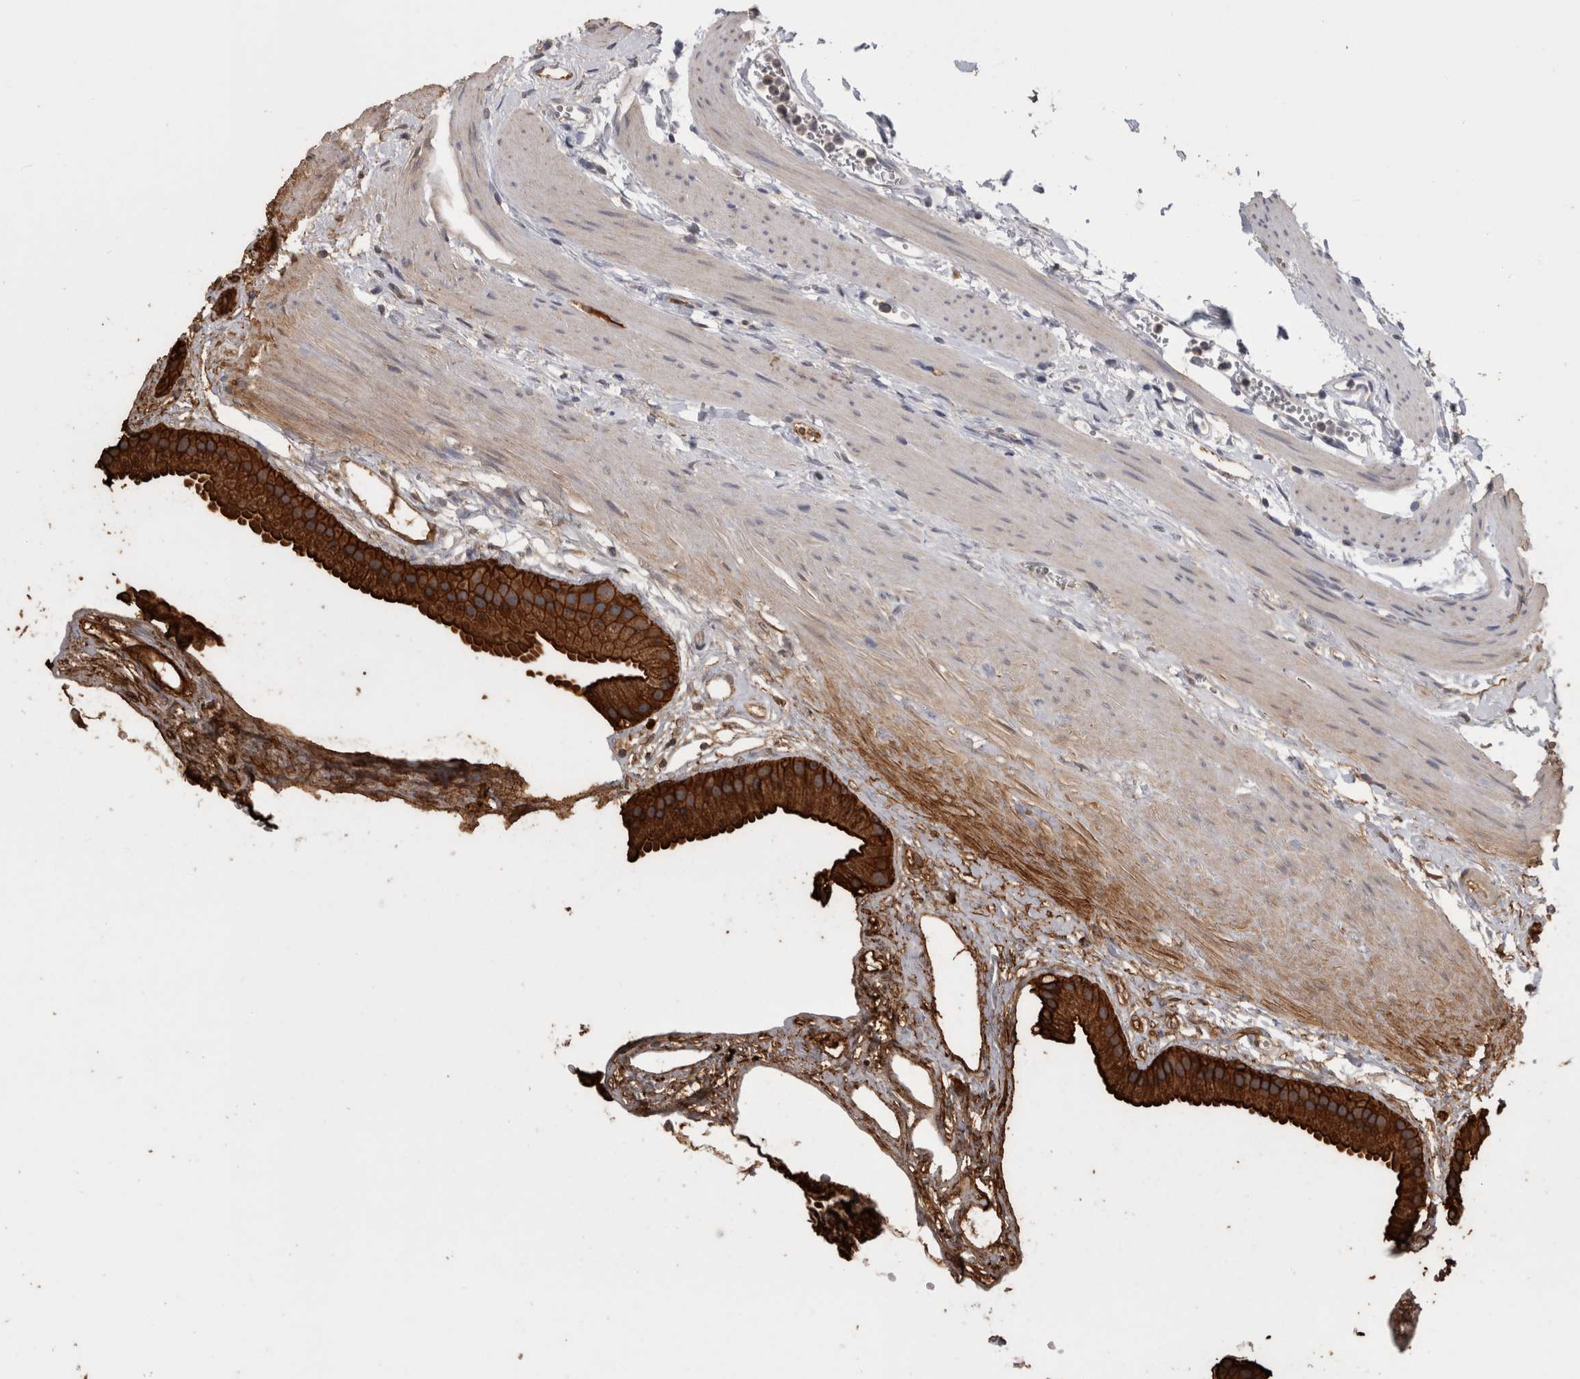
{"staining": {"intensity": "strong", "quantity": ">75%", "location": "cytoplasmic/membranous"}, "tissue": "gallbladder", "cell_type": "Glandular cells", "image_type": "normal", "snomed": [{"axis": "morphology", "description": "Normal tissue, NOS"}, {"axis": "topography", "description": "Gallbladder"}], "caption": "A high amount of strong cytoplasmic/membranous staining is present in about >75% of glandular cells in normal gallbladder. The staining was performed using DAB (3,3'-diaminobenzidine), with brown indicating positive protein expression. Nuclei are stained blue with hematoxylin.", "gene": "ANXA13", "patient": {"sex": "female", "age": 64}}